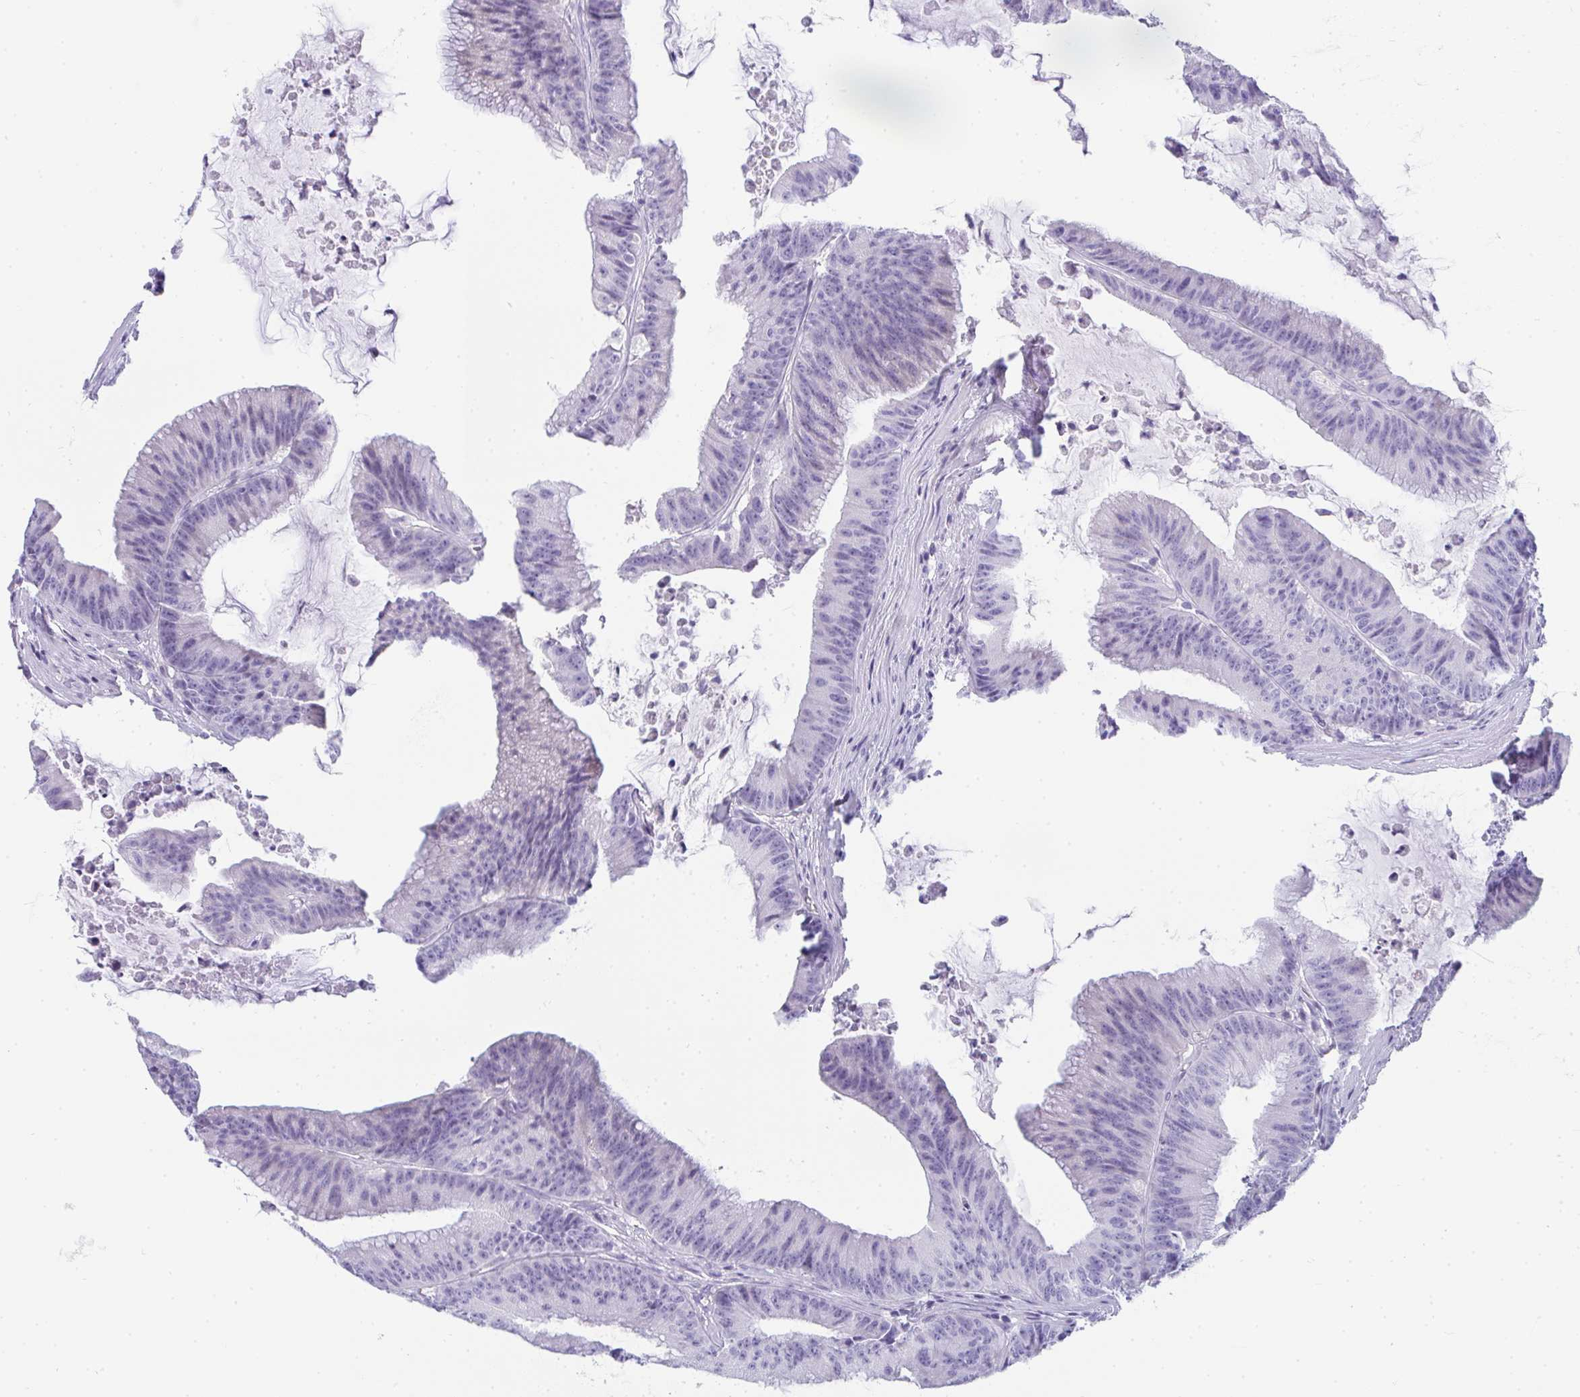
{"staining": {"intensity": "negative", "quantity": "none", "location": "none"}, "tissue": "colorectal cancer", "cell_type": "Tumor cells", "image_type": "cancer", "snomed": [{"axis": "morphology", "description": "Adenocarcinoma, NOS"}, {"axis": "topography", "description": "Colon"}], "caption": "Tumor cells are negative for brown protein staining in colorectal cancer (adenocarcinoma). Brightfield microscopy of IHC stained with DAB (brown) and hematoxylin (blue), captured at high magnification.", "gene": "TTC30B", "patient": {"sex": "female", "age": 78}}